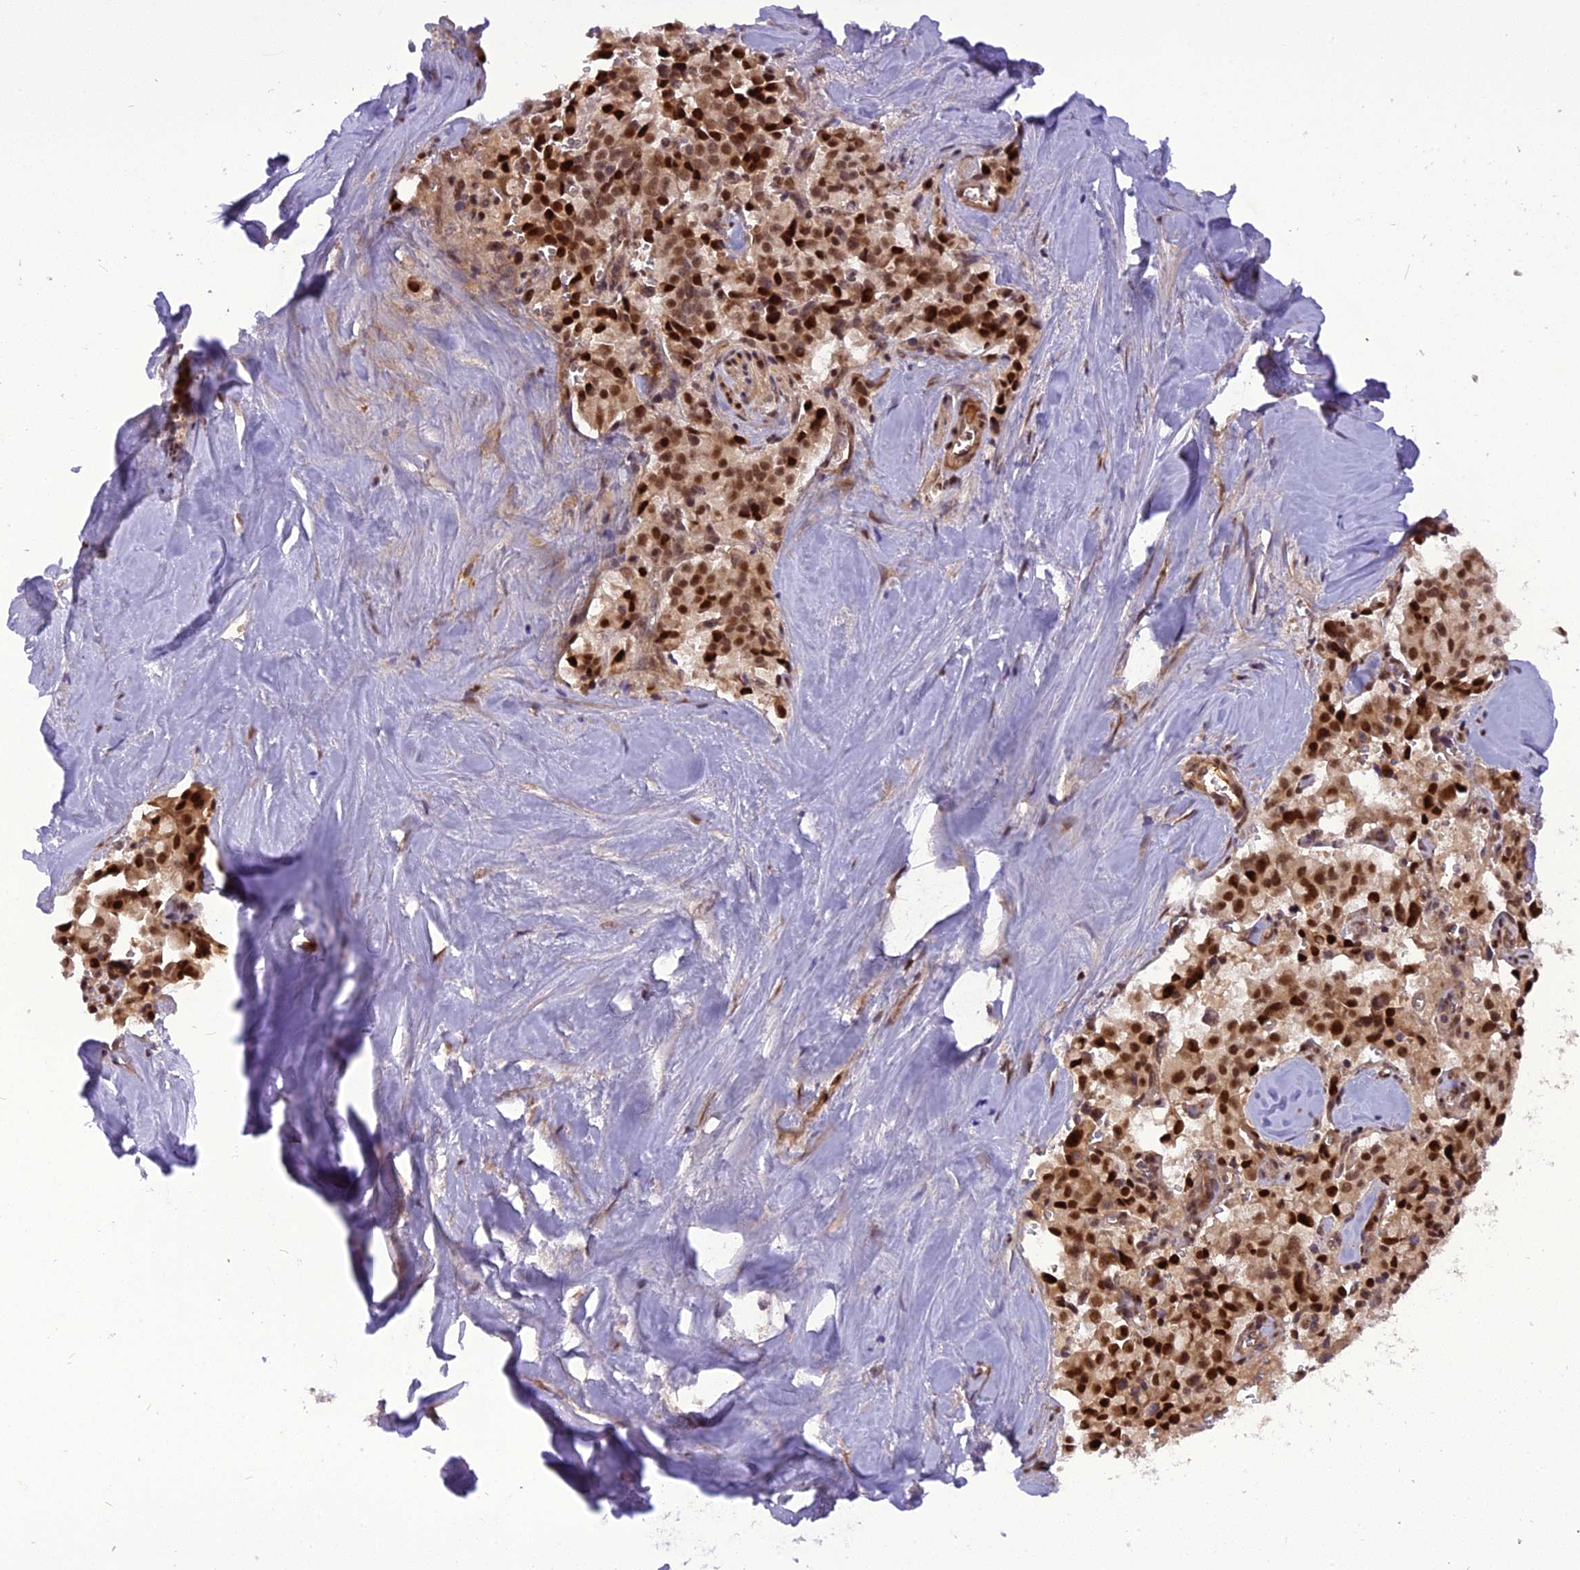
{"staining": {"intensity": "strong", "quantity": ">75%", "location": "nuclear"}, "tissue": "pancreatic cancer", "cell_type": "Tumor cells", "image_type": "cancer", "snomed": [{"axis": "morphology", "description": "Adenocarcinoma, NOS"}, {"axis": "topography", "description": "Pancreas"}], "caption": "Pancreatic cancer (adenocarcinoma) stained with a protein marker exhibits strong staining in tumor cells.", "gene": "MICALL1", "patient": {"sex": "male", "age": 65}}